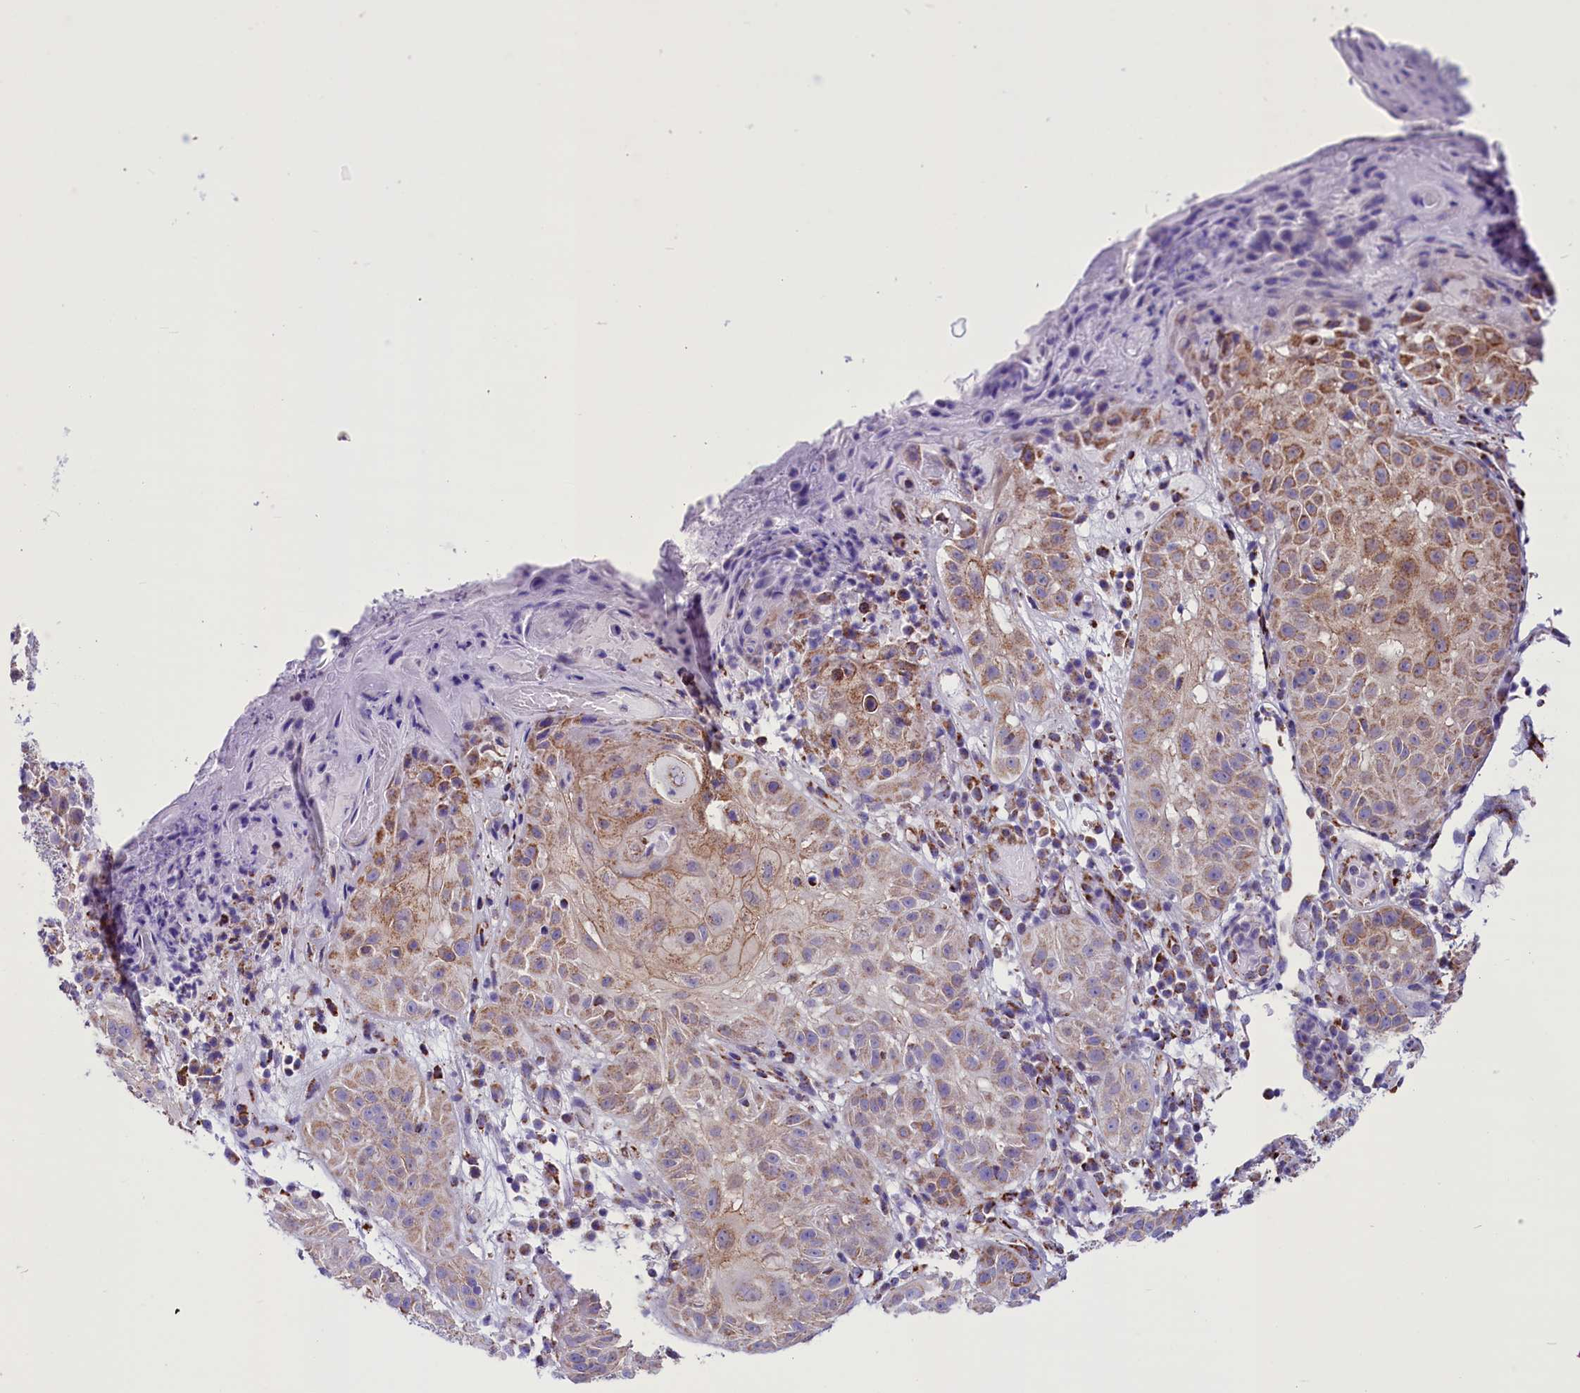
{"staining": {"intensity": "weak", "quantity": "25%-75%", "location": "cytoplasmic/membranous"}, "tissue": "skin cancer", "cell_type": "Tumor cells", "image_type": "cancer", "snomed": [{"axis": "morphology", "description": "Normal tissue, NOS"}, {"axis": "morphology", "description": "Basal cell carcinoma"}, {"axis": "topography", "description": "Skin"}], "caption": "Basal cell carcinoma (skin) was stained to show a protein in brown. There is low levels of weak cytoplasmic/membranous expression in approximately 25%-75% of tumor cells.", "gene": "ICA1L", "patient": {"sex": "male", "age": 93}}